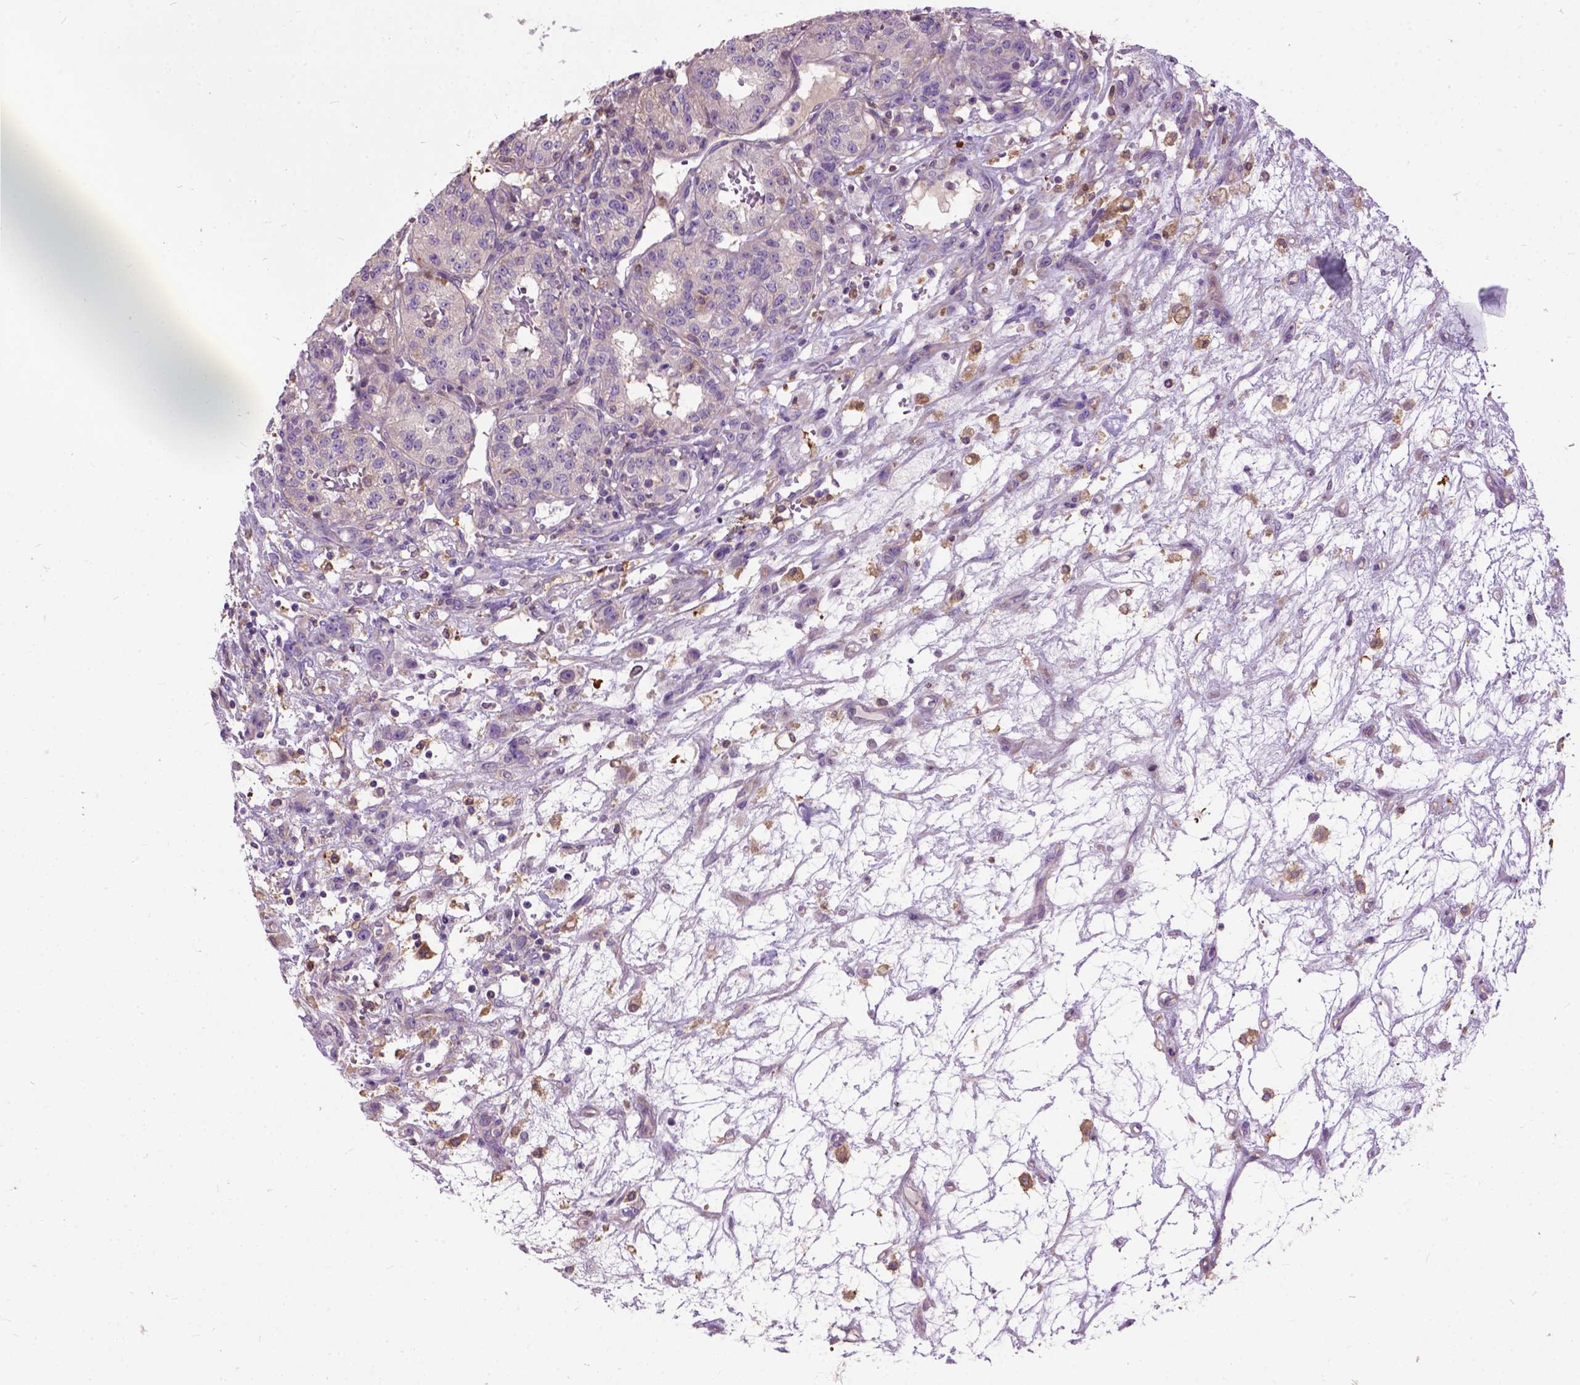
{"staining": {"intensity": "negative", "quantity": "none", "location": "none"}, "tissue": "renal cancer", "cell_type": "Tumor cells", "image_type": "cancer", "snomed": [{"axis": "morphology", "description": "Adenocarcinoma, NOS"}, {"axis": "topography", "description": "Kidney"}], "caption": "A histopathology image of human adenocarcinoma (renal) is negative for staining in tumor cells.", "gene": "SEMA4F", "patient": {"sex": "female", "age": 63}}